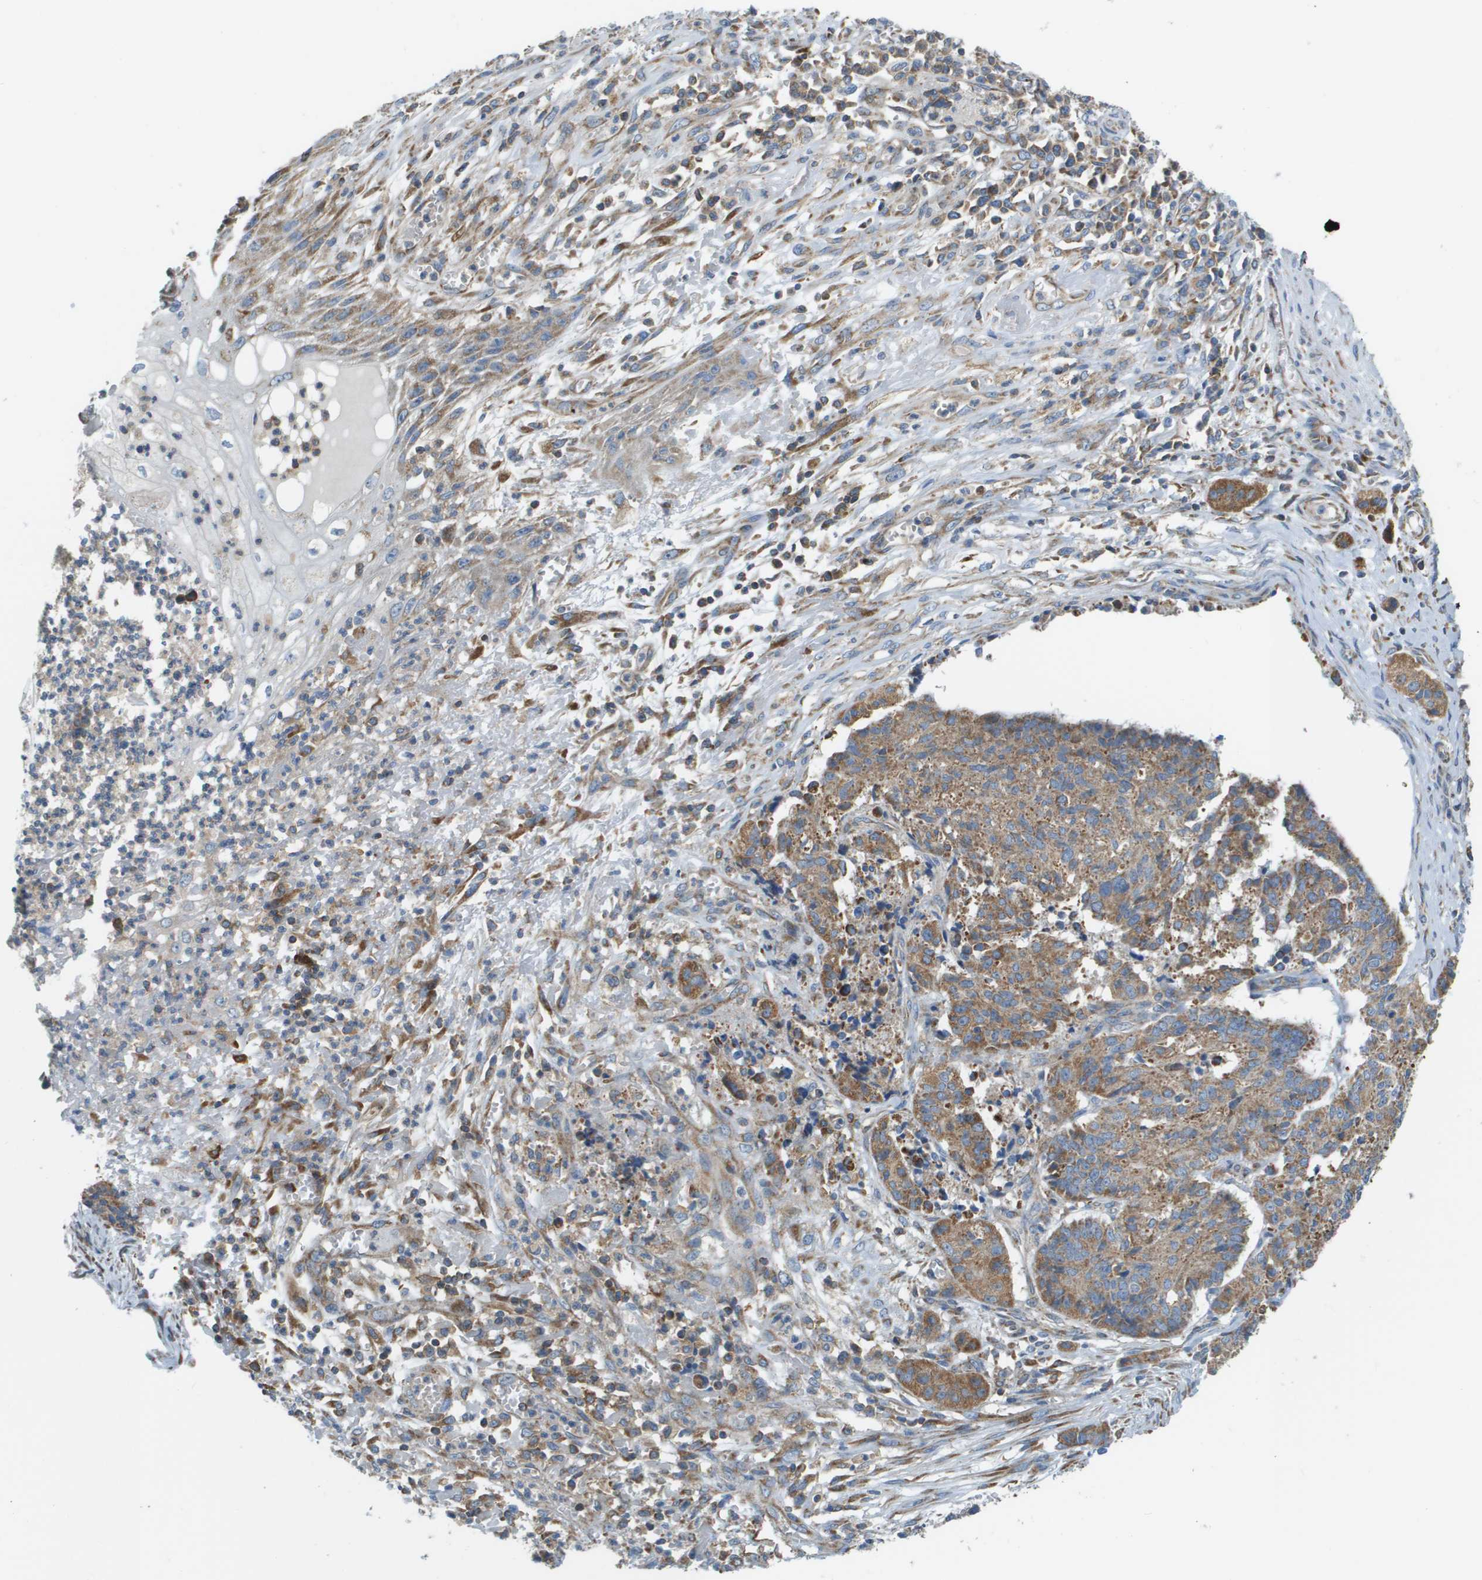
{"staining": {"intensity": "moderate", "quantity": ">75%", "location": "cytoplasmic/membranous"}, "tissue": "cervical cancer", "cell_type": "Tumor cells", "image_type": "cancer", "snomed": [{"axis": "morphology", "description": "Squamous cell carcinoma, NOS"}, {"axis": "topography", "description": "Cervix"}], "caption": "Cervical squamous cell carcinoma tissue exhibits moderate cytoplasmic/membranous staining in approximately >75% of tumor cells, visualized by immunohistochemistry. Immunohistochemistry (ihc) stains the protein in brown and the nuclei are stained blue.", "gene": "TAOK3", "patient": {"sex": "female", "age": 35}}